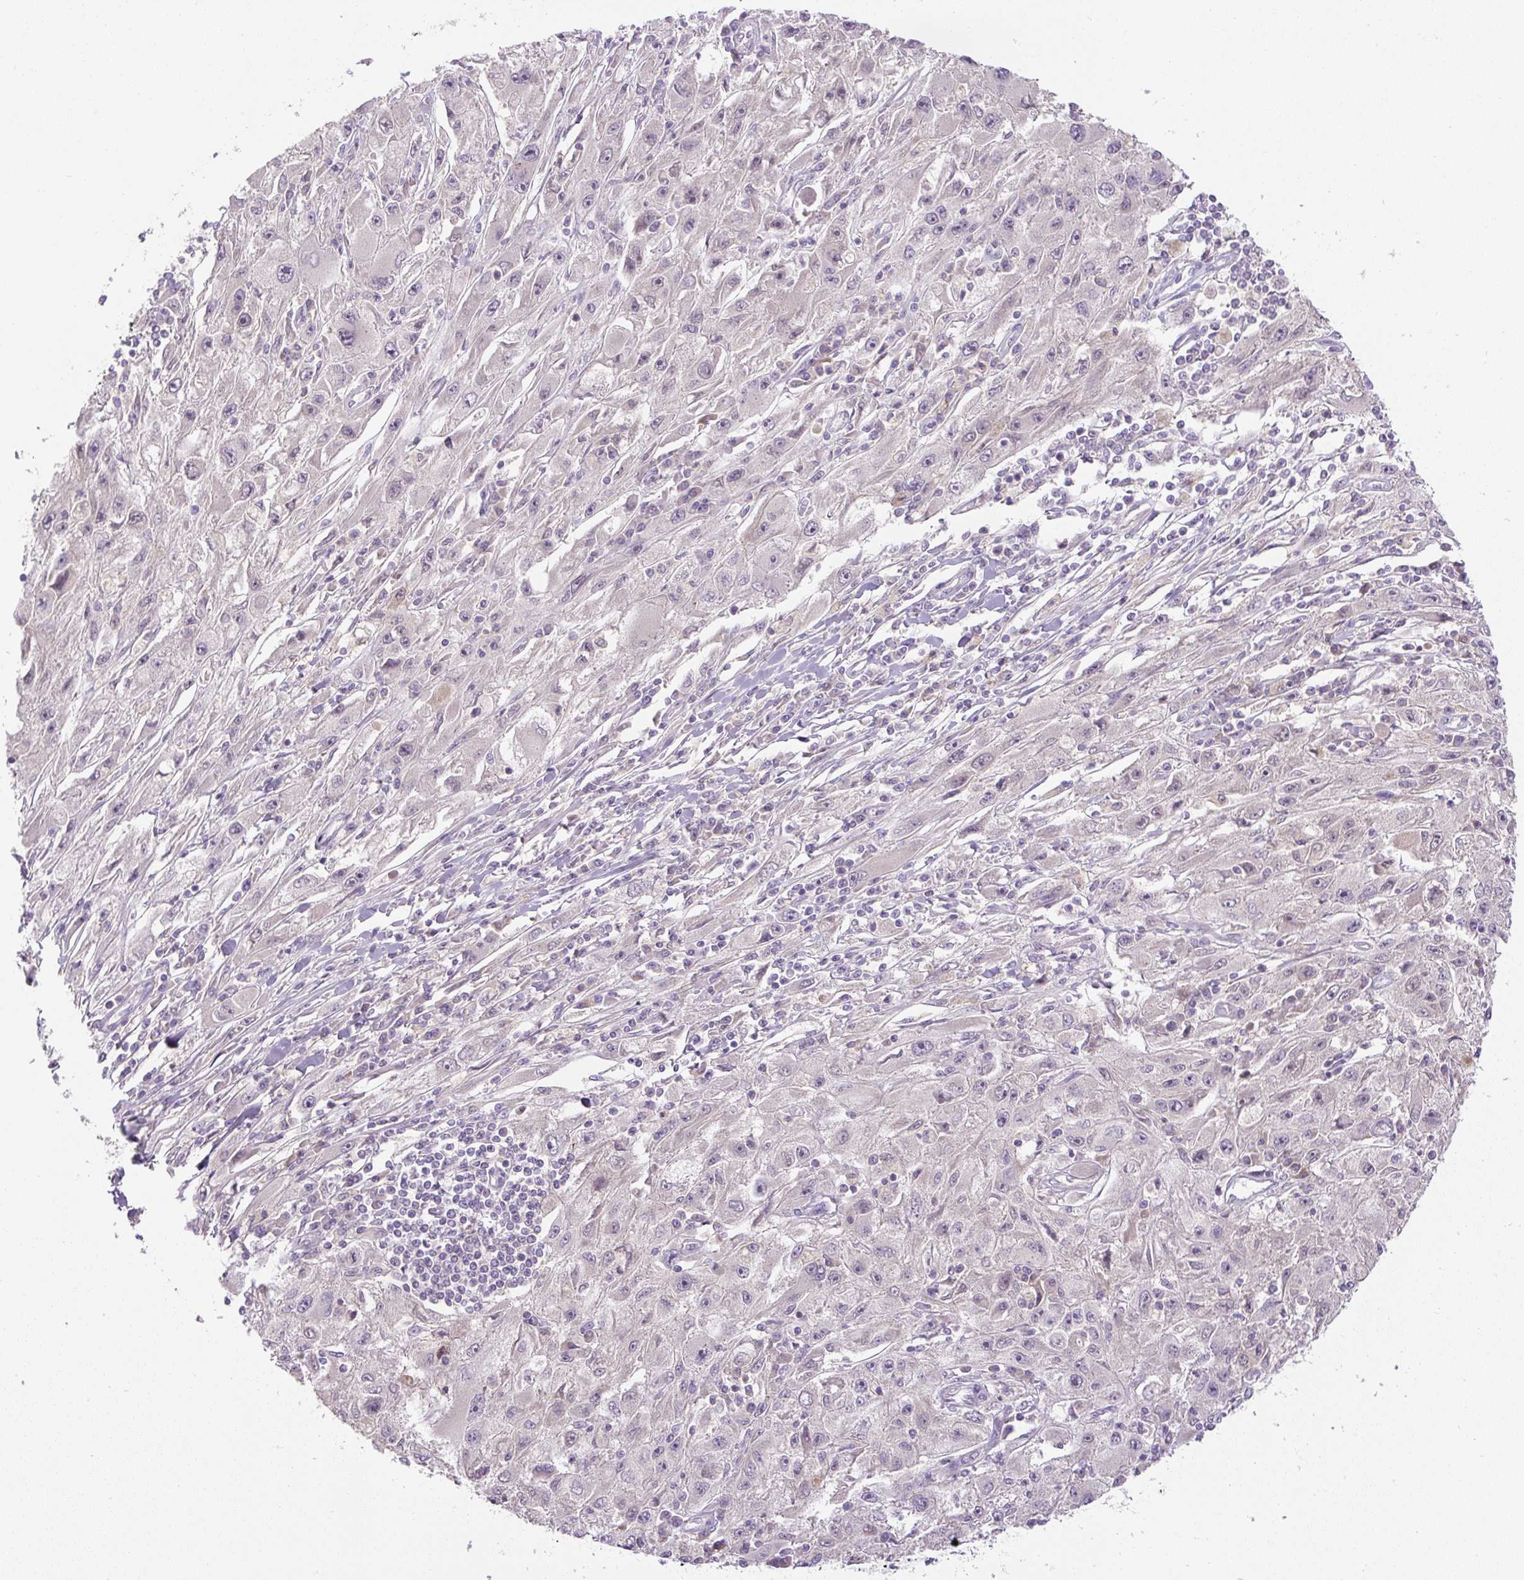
{"staining": {"intensity": "negative", "quantity": "none", "location": "none"}, "tissue": "melanoma", "cell_type": "Tumor cells", "image_type": "cancer", "snomed": [{"axis": "morphology", "description": "Malignant melanoma, Metastatic site"}, {"axis": "topography", "description": "Skin"}], "caption": "Human melanoma stained for a protein using IHC reveals no staining in tumor cells.", "gene": "UBL3", "patient": {"sex": "male", "age": 53}}